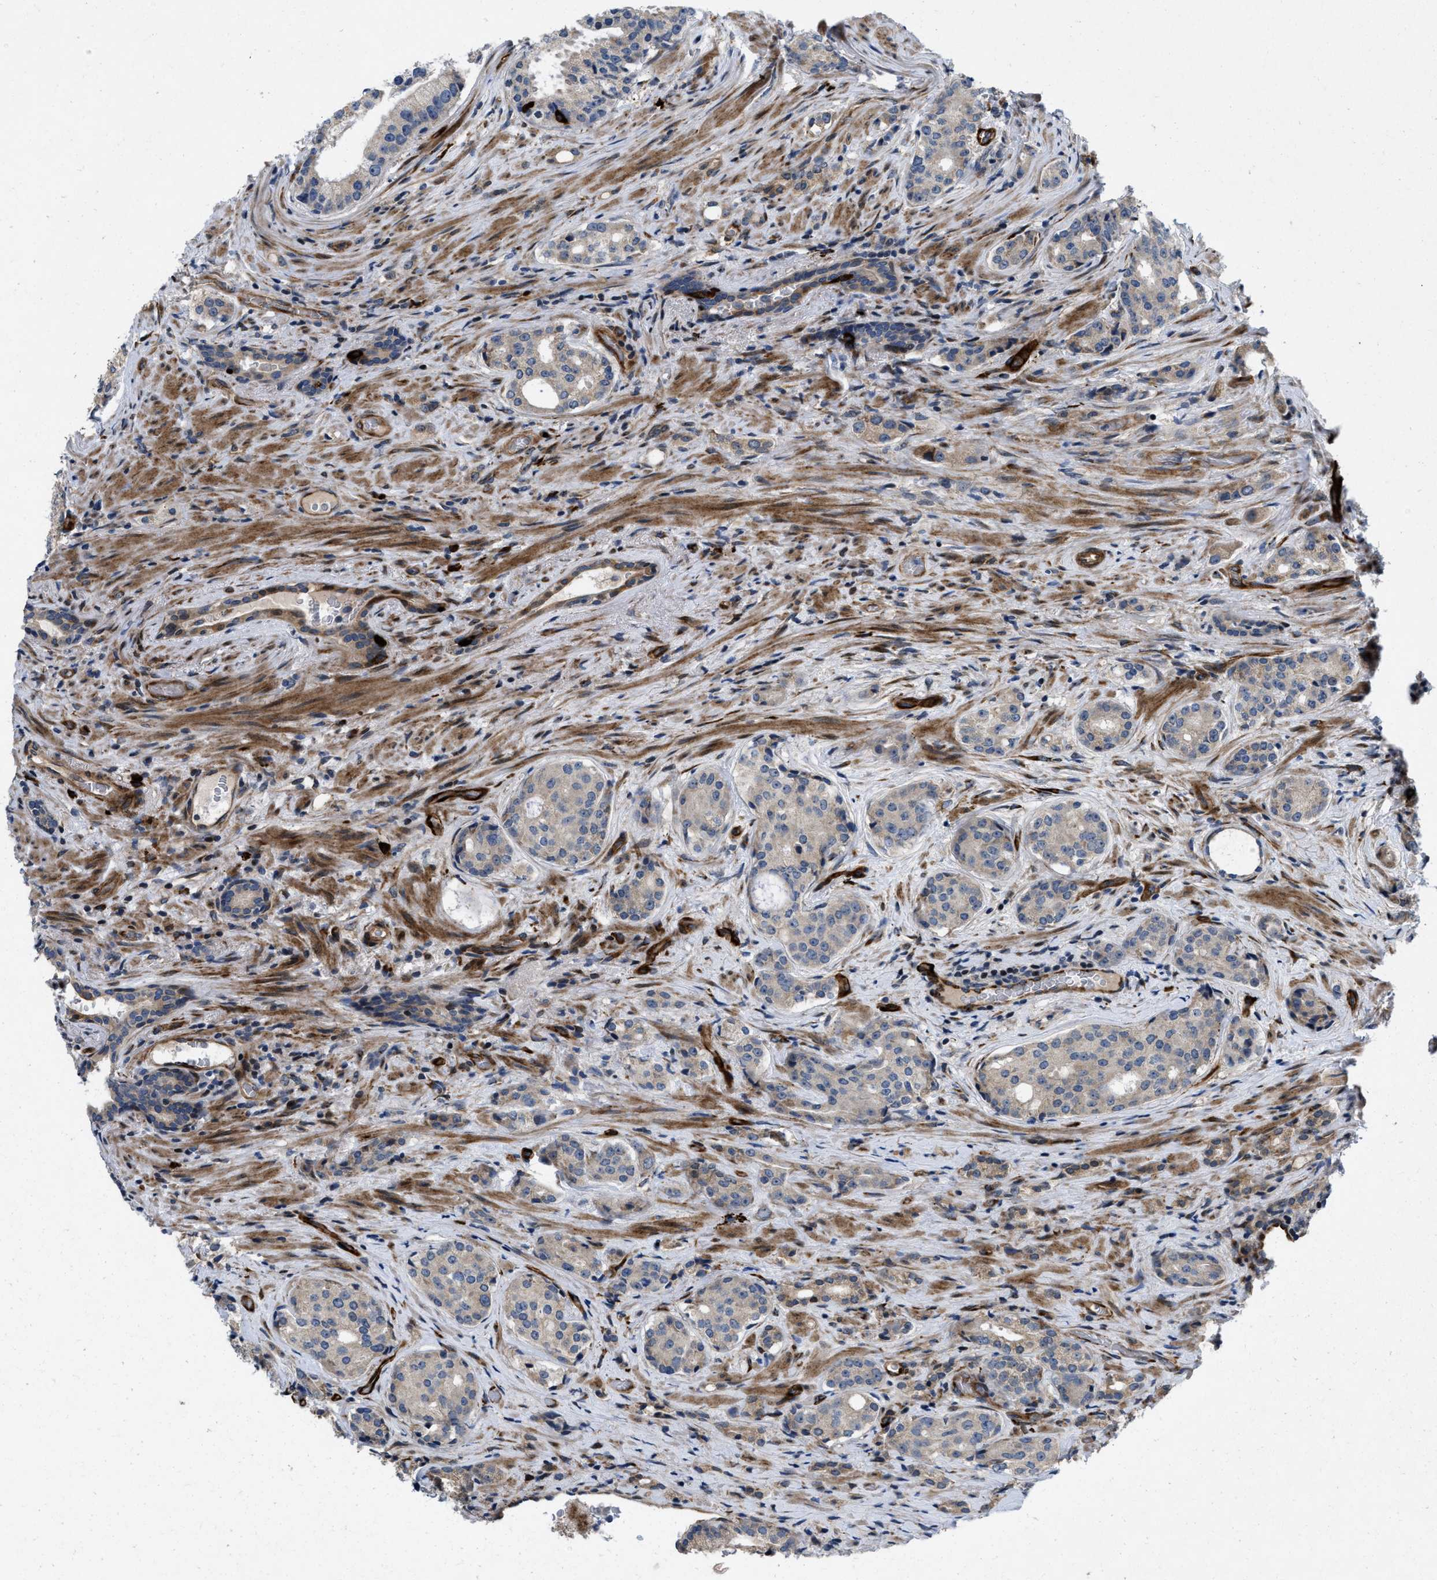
{"staining": {"intensity": "weak", "quantity": "<25%", "location": "cytoplasmic/membranous"}, "tissue": "prostate cancer", "cell_type": "Tumor cells", "image_type": "cancer", "snomed": [{"axis": "morphology", "description": "Adenocarcinoma, High grade"}, {"axis": "topography", "description": "Prostate"}], "caption": "This is a image of IHC staining of adenocarcinoma (high-grade) (prostate), which shows no positivity in tumor cells. (DAB IHC visualized using brightfield microscopy, high magnification).", "gene": "HSPA12B", "patient": {"sex": "male", "age": 71}}